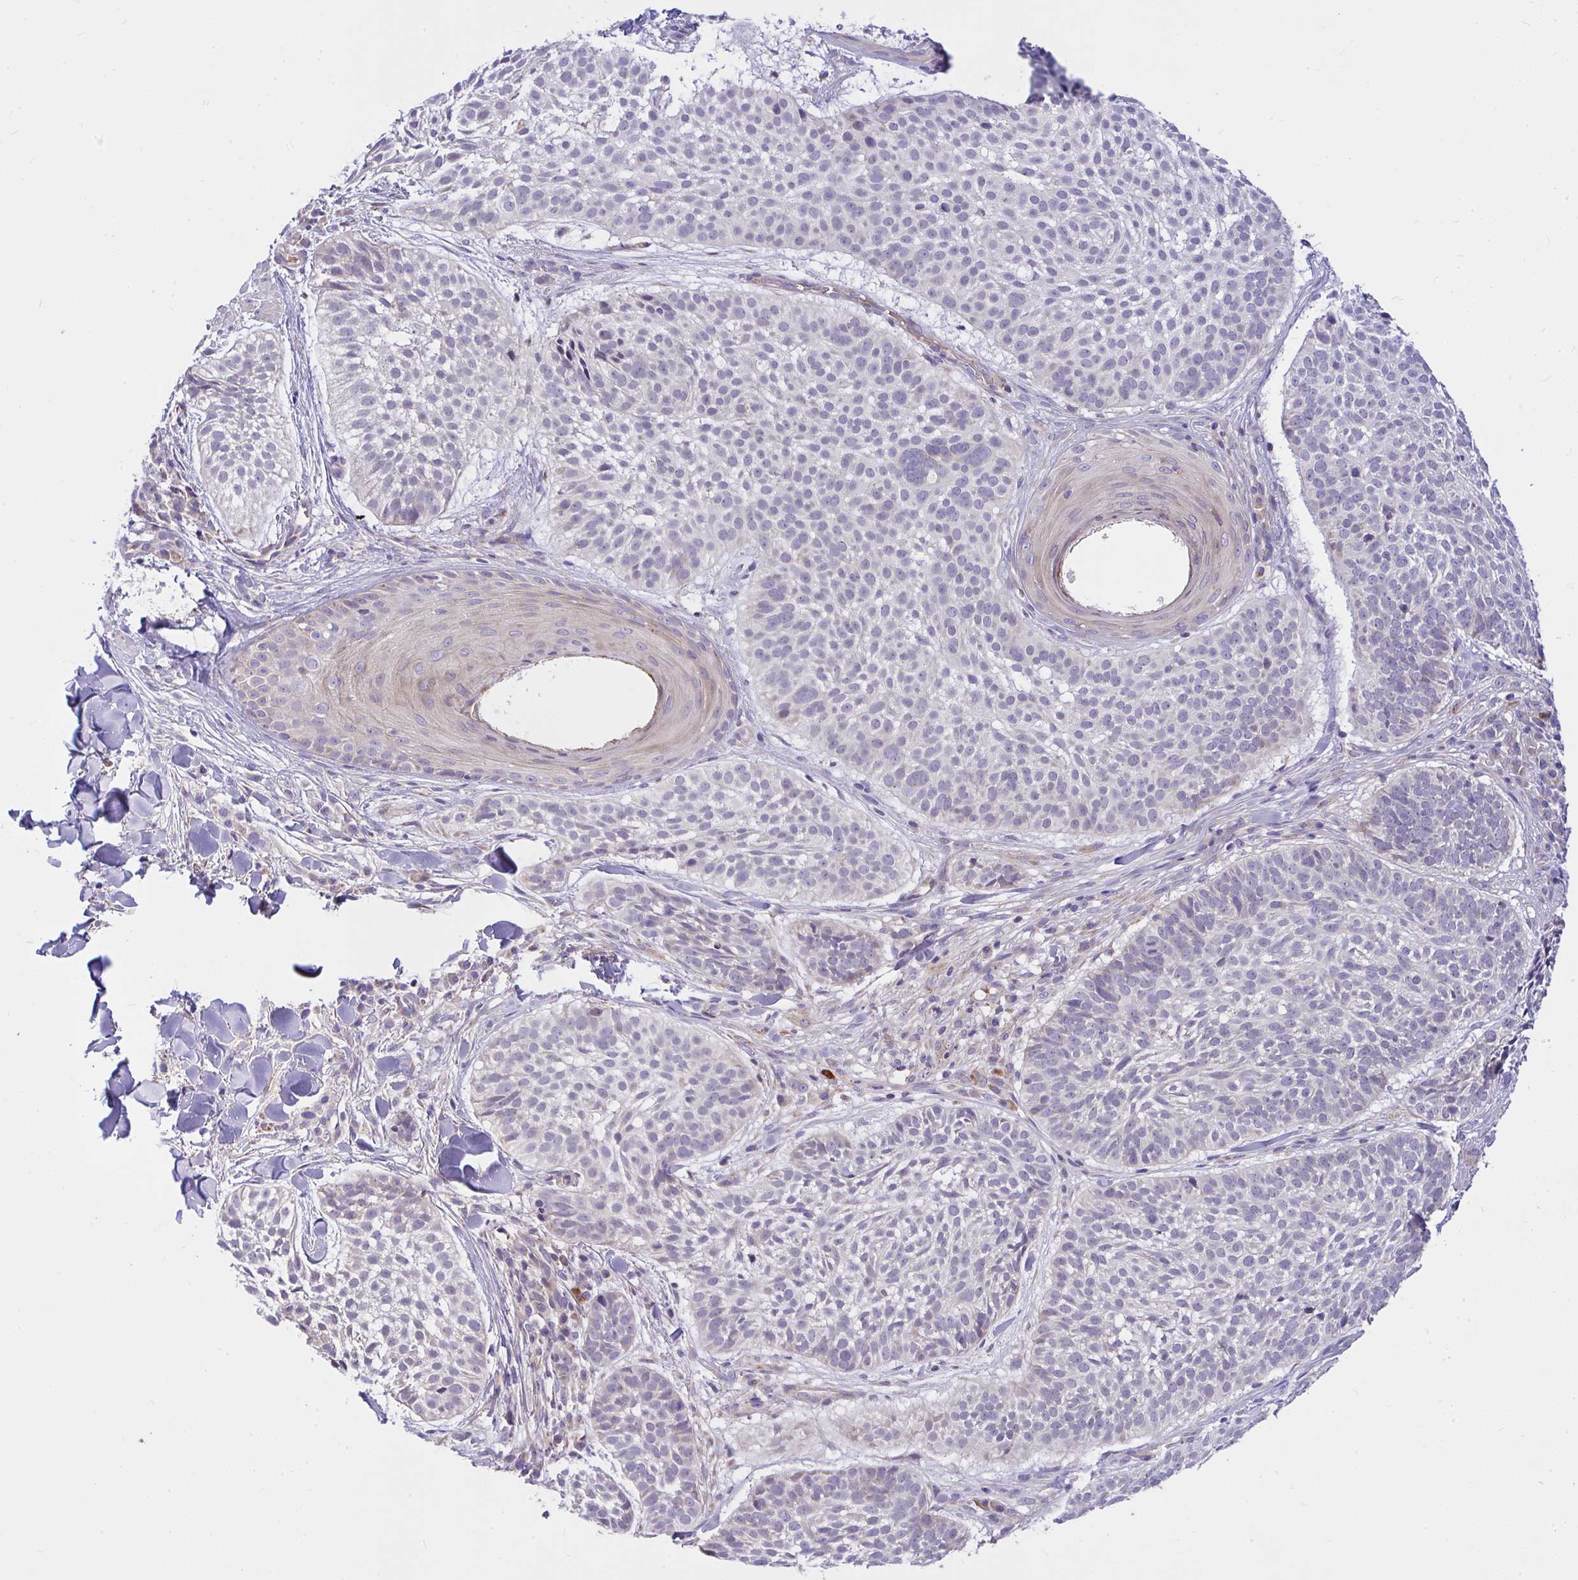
{"staining": {"intensity": "negative", "quantity": "none", "location": "none"}, "tissue": "skin cancer", "cell_type": "Tumor cells", "image_type": "cancer", "snomed": [{"axis": "morphology", "description": "Basal cell carcinoma"}, {"axis": "topography", "description": "Skin"}, {"axis": "topography", "description": "Skin of scalp"}], "caption": "This is an immunohistochemistry (IHC) histopathology image of human skin basal cell carcinoma. There is no expression in tumor cells.", "gene": "CEP63", "patient": {"sex": "female", "age": 45}}